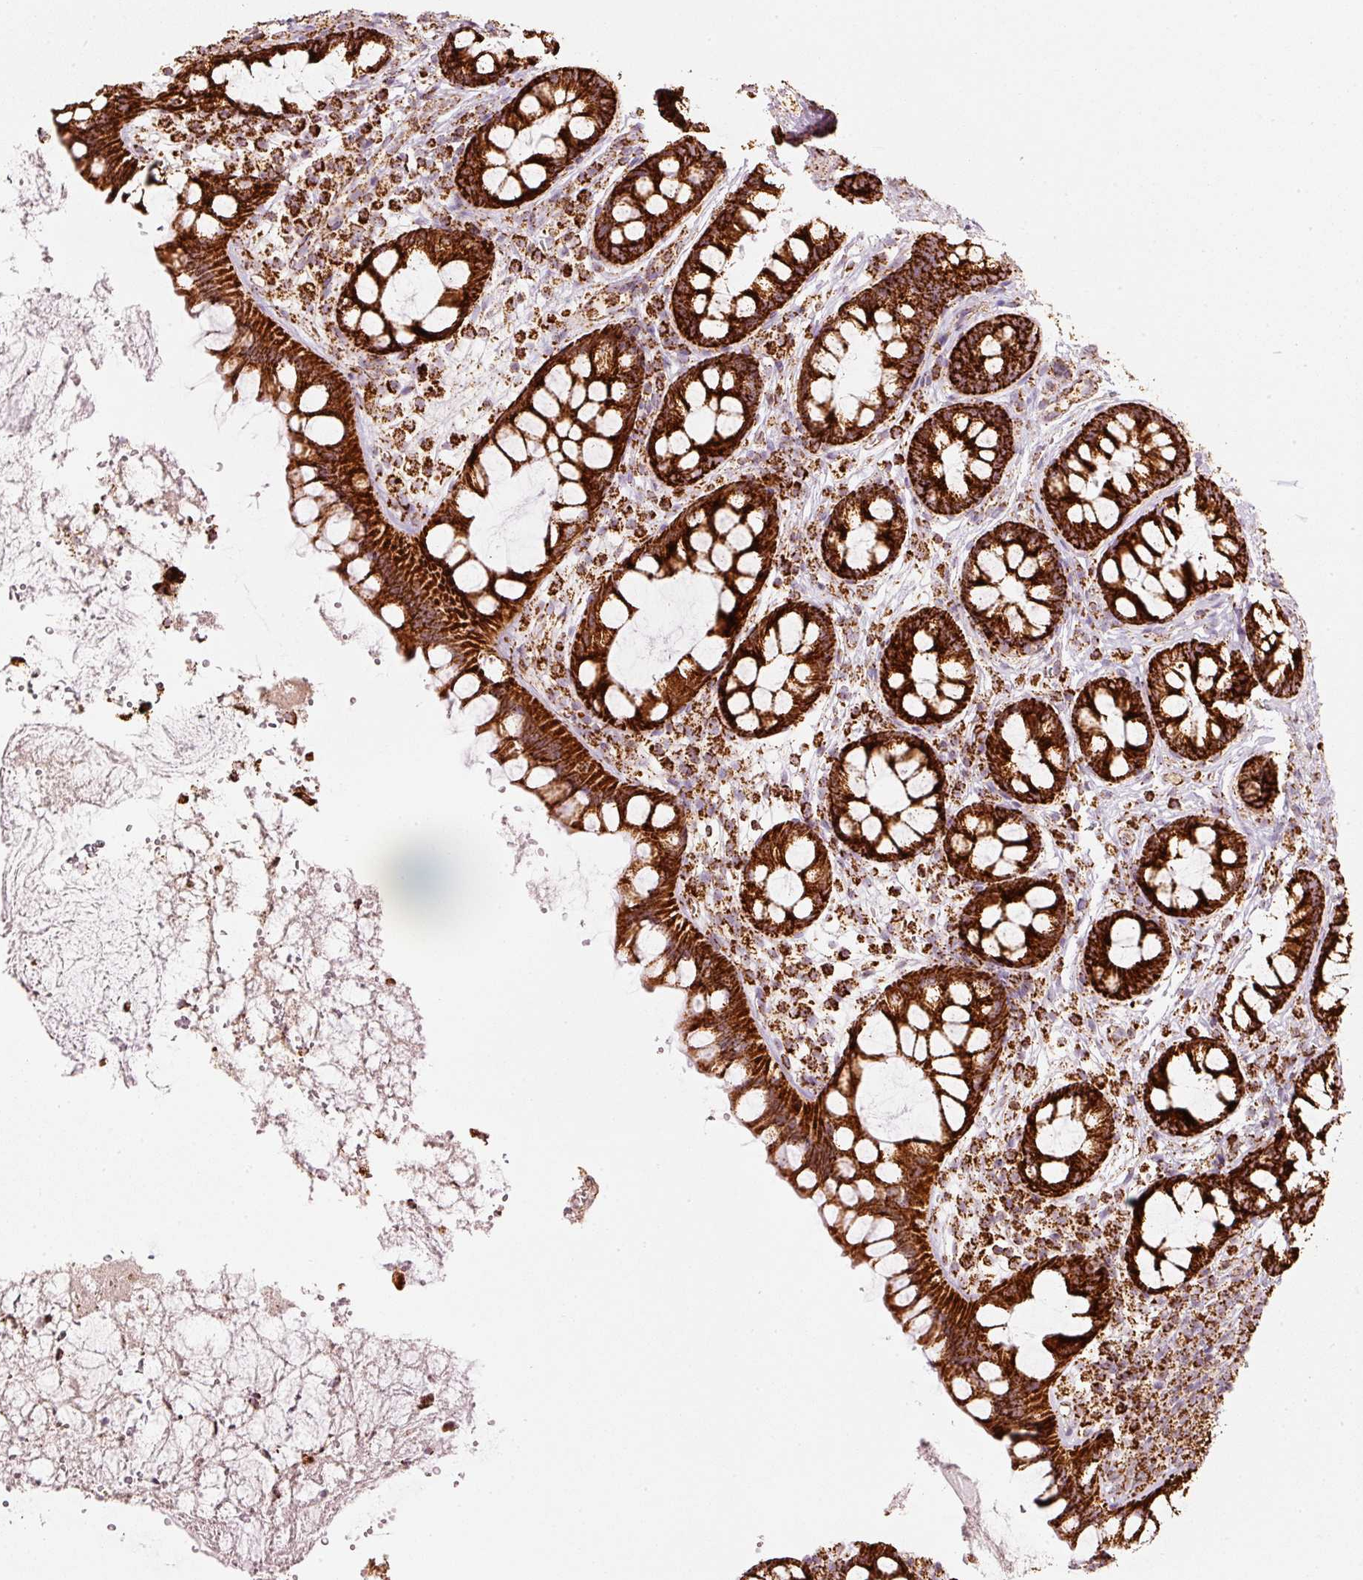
{"staining": {"intensity": "strong", "quantity": ">75%", "location": "cytoplasmic/membranous"}, "tissue": "rectum", "cell_type": "Glandular cells", "image_type": "normal", "snomed": [{"axis": "morphology", "description": "Normal tissue, NOS"}, {"axis": "topography", "description": "Rectum"}, {"axis": "topography", "description": "Peripheral nerve tissue"}], "caption": "Unremarkable rectum demonstrates strong cytoplasmic/membranous expression in approximately >75% of glandular cells.", "gene": "UQCRC1", "patient": {"sex": "female", "age": 69}}